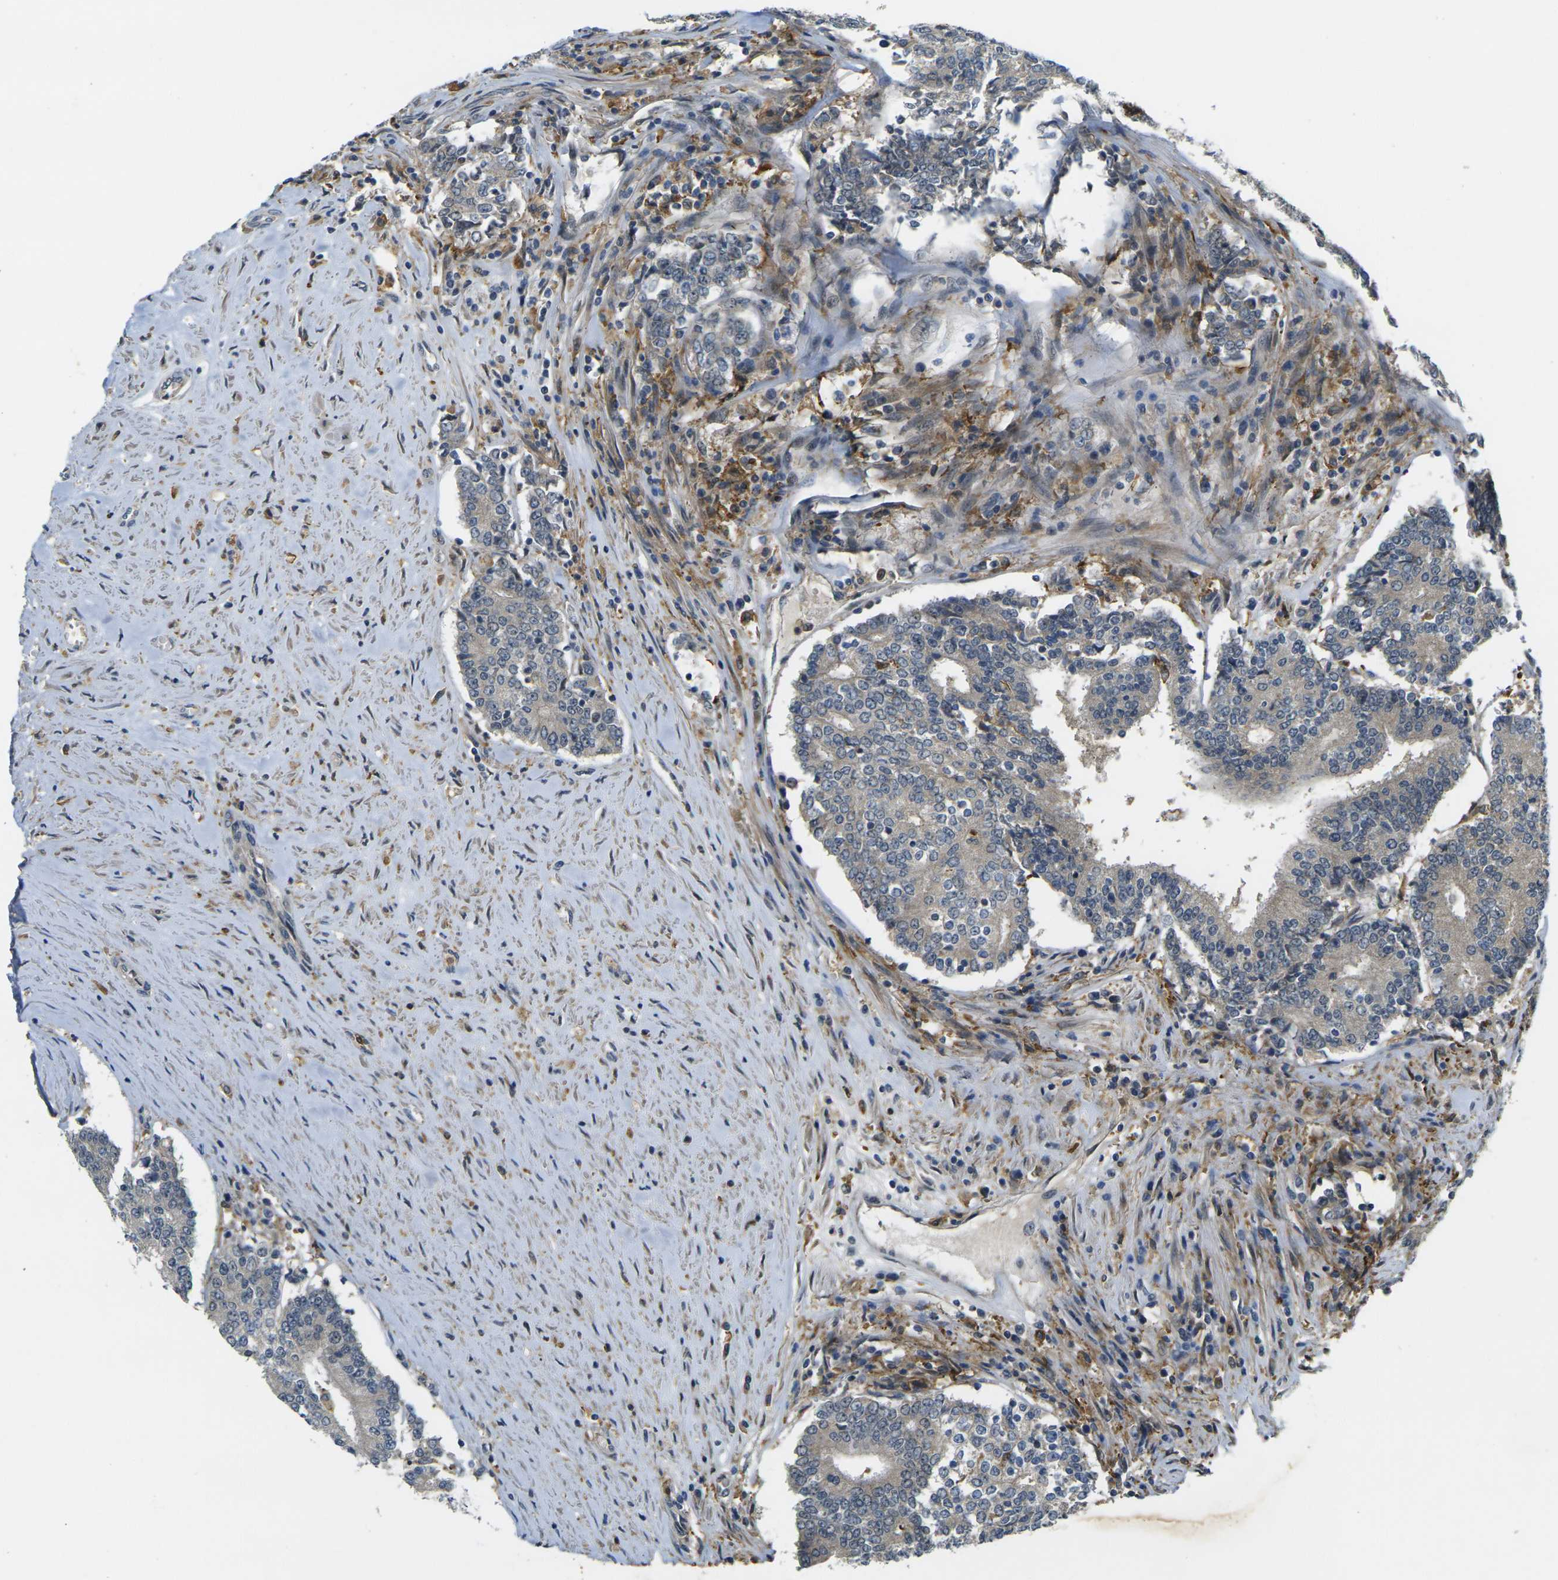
{"staining": {"intensity": "weak", "quantity": ">75%", "location": "cytoplasmic/membranous"}, "tissue": "prostate cancer", "cell_type": "Tumor cells", "image_type": "cancer", "snomed": [{"axis": "morphology", "description": "Normal tissue, NOS"}, {"axis": "morphology", "description": "Adenocarcinoma, High grade"}, {"axis": "topography", "description": "Prostate"}, {"axis": "topography", "description": "Seminal veicle"}], "caption": "The image displays immunohistochemical staining of prostate cancer. There is weak cytoplasmic/membranous expression is seen in about >75% of tumor cells.", "gene": "PIGL", "patient": {"sex": "male", "age": 55}}